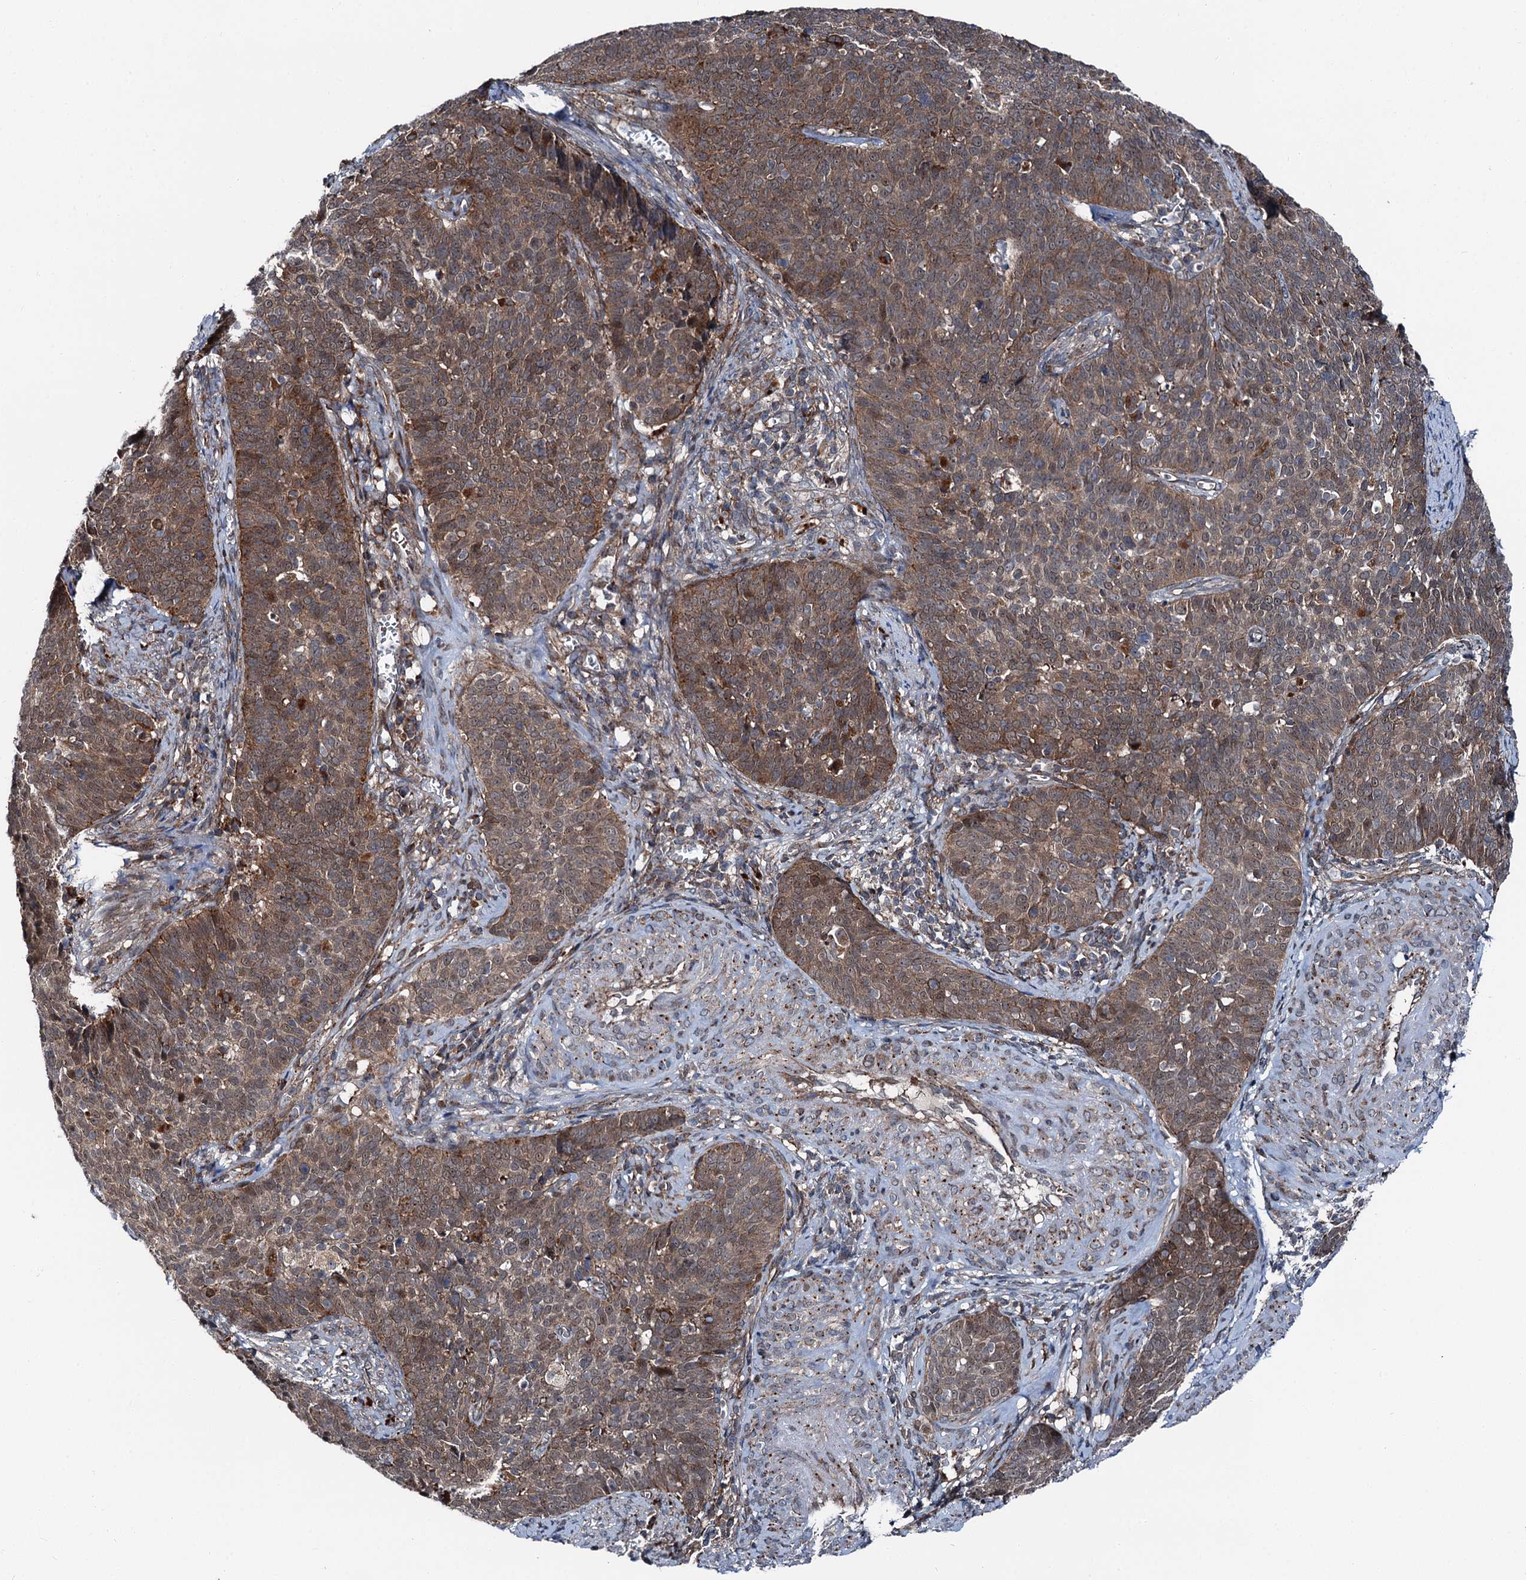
{"staining": {"intensity": "moderate", "quantity": ">75%", "location": "cytoplasmic/membranous"}, "tissue": "cervical cancer", "cell_type": "Tumor cells", "image_type": "cancer", "snomed": [{"axis": "morphology", "description": "Squamous cell carcinoma, NOS"}, {"axis": "topography", "description": "Cervix"}], "caption": "Approximately >75% of tumor cells in squamous cell carcinoma (cervical) exhibit moderate cytoplasmic/membranous protein staining as visualized by brown immunohistochemical staining.", "gene": "POLR1D", "patient": {"sex": "female", "age": 39}}